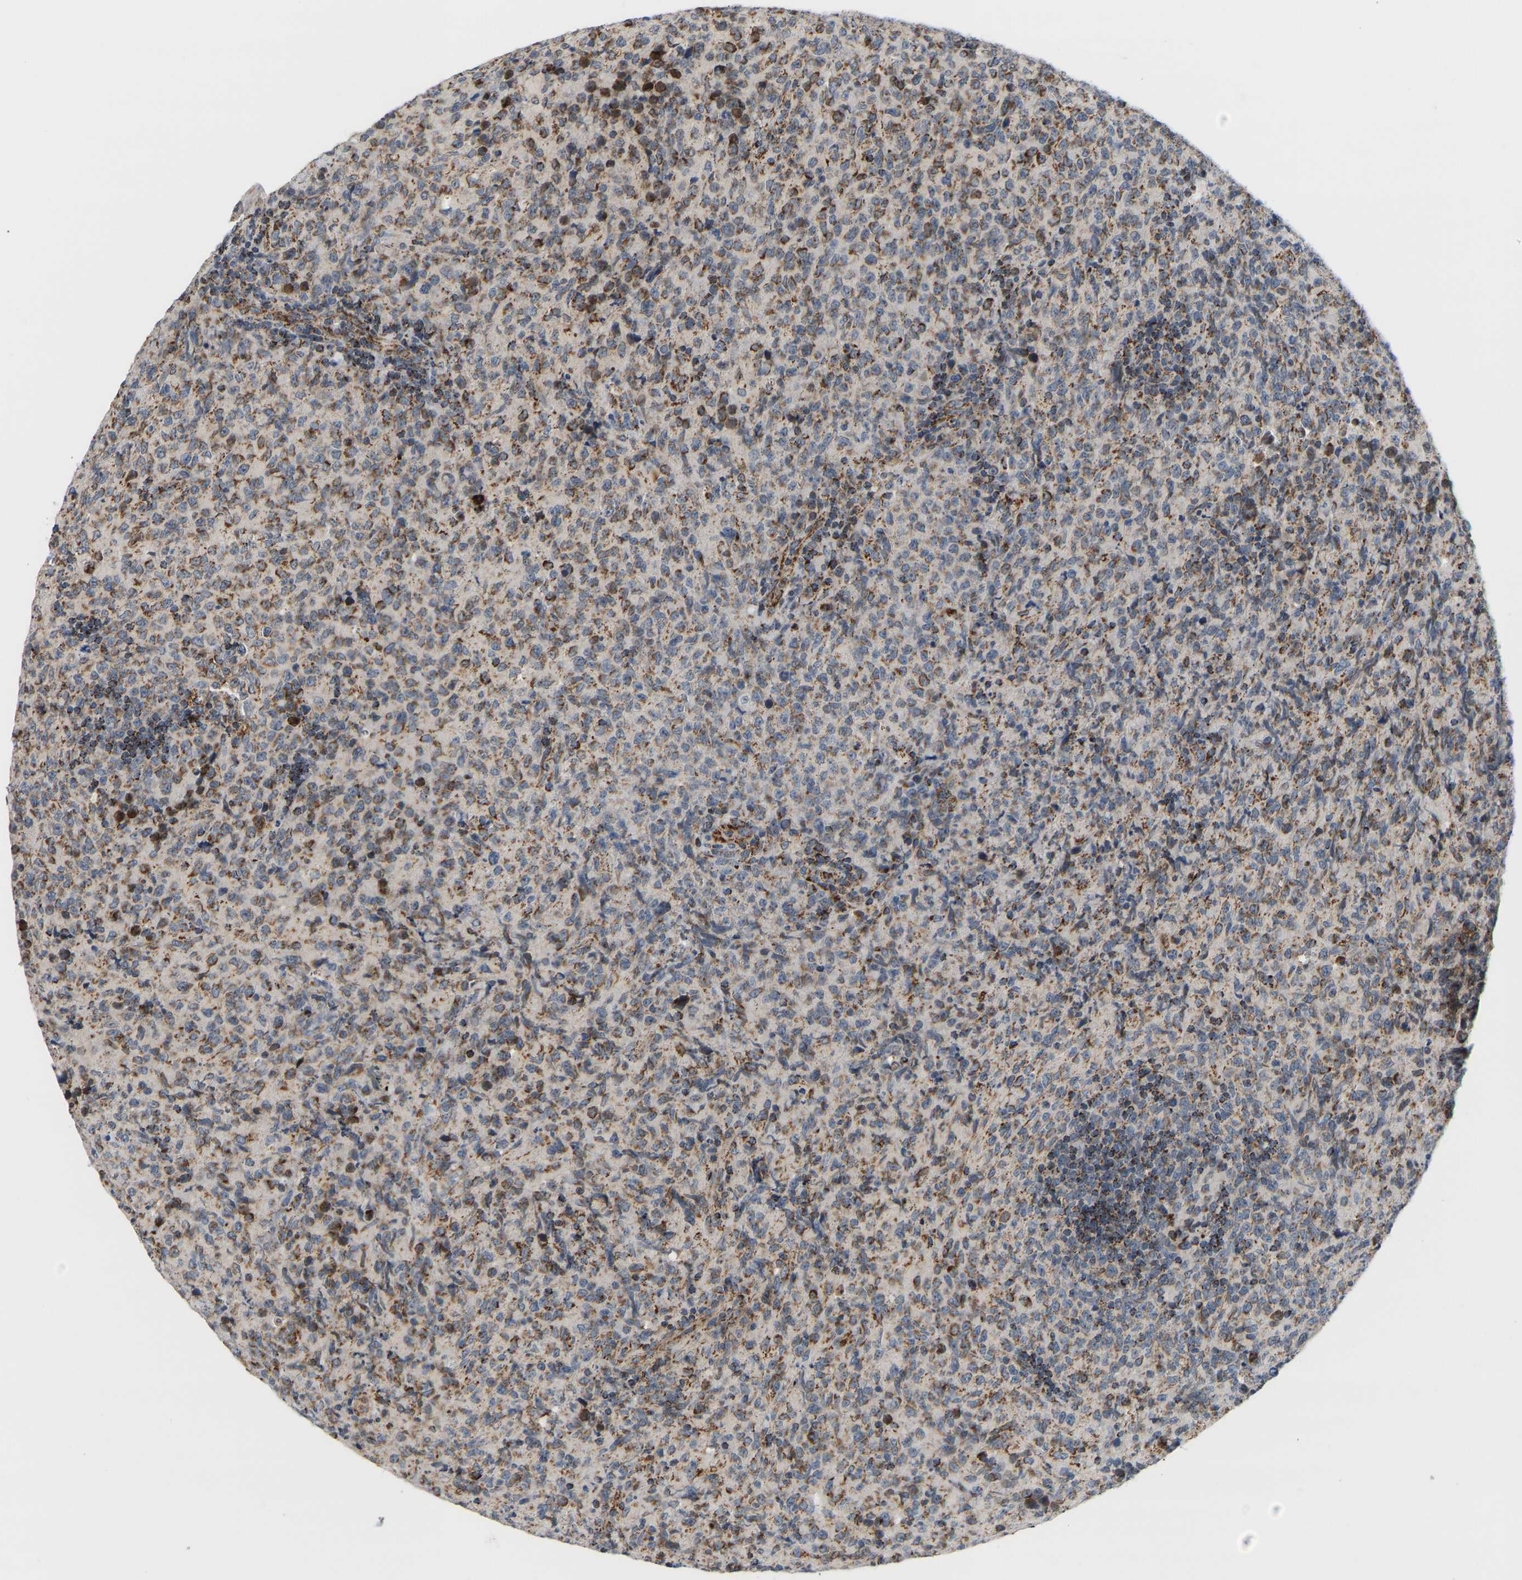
{"staining": {"intensity": "moderate", "quantity": ">75%", "location": "cytoplasmic/membranous"}, "tissue": "lymphoma", "cell_type": "Tumor cells", "image_type": "cancer", "snomed": [{"axis": "morphology", "description": "Malignant lymphoma, non-Hodgkin's type, High grade"}, {"axis": "topography", "description": "Tonsil"}], "caption": "Human high-grade malignant lymphoma, non-Hodgkin's type stained for a protein (brown) displays moderate cytoplasmic/membranous positive staining in about >75% of tumor cells.", "gene": "GPSM2", "patient": {"sex": "female", "age": 36}}